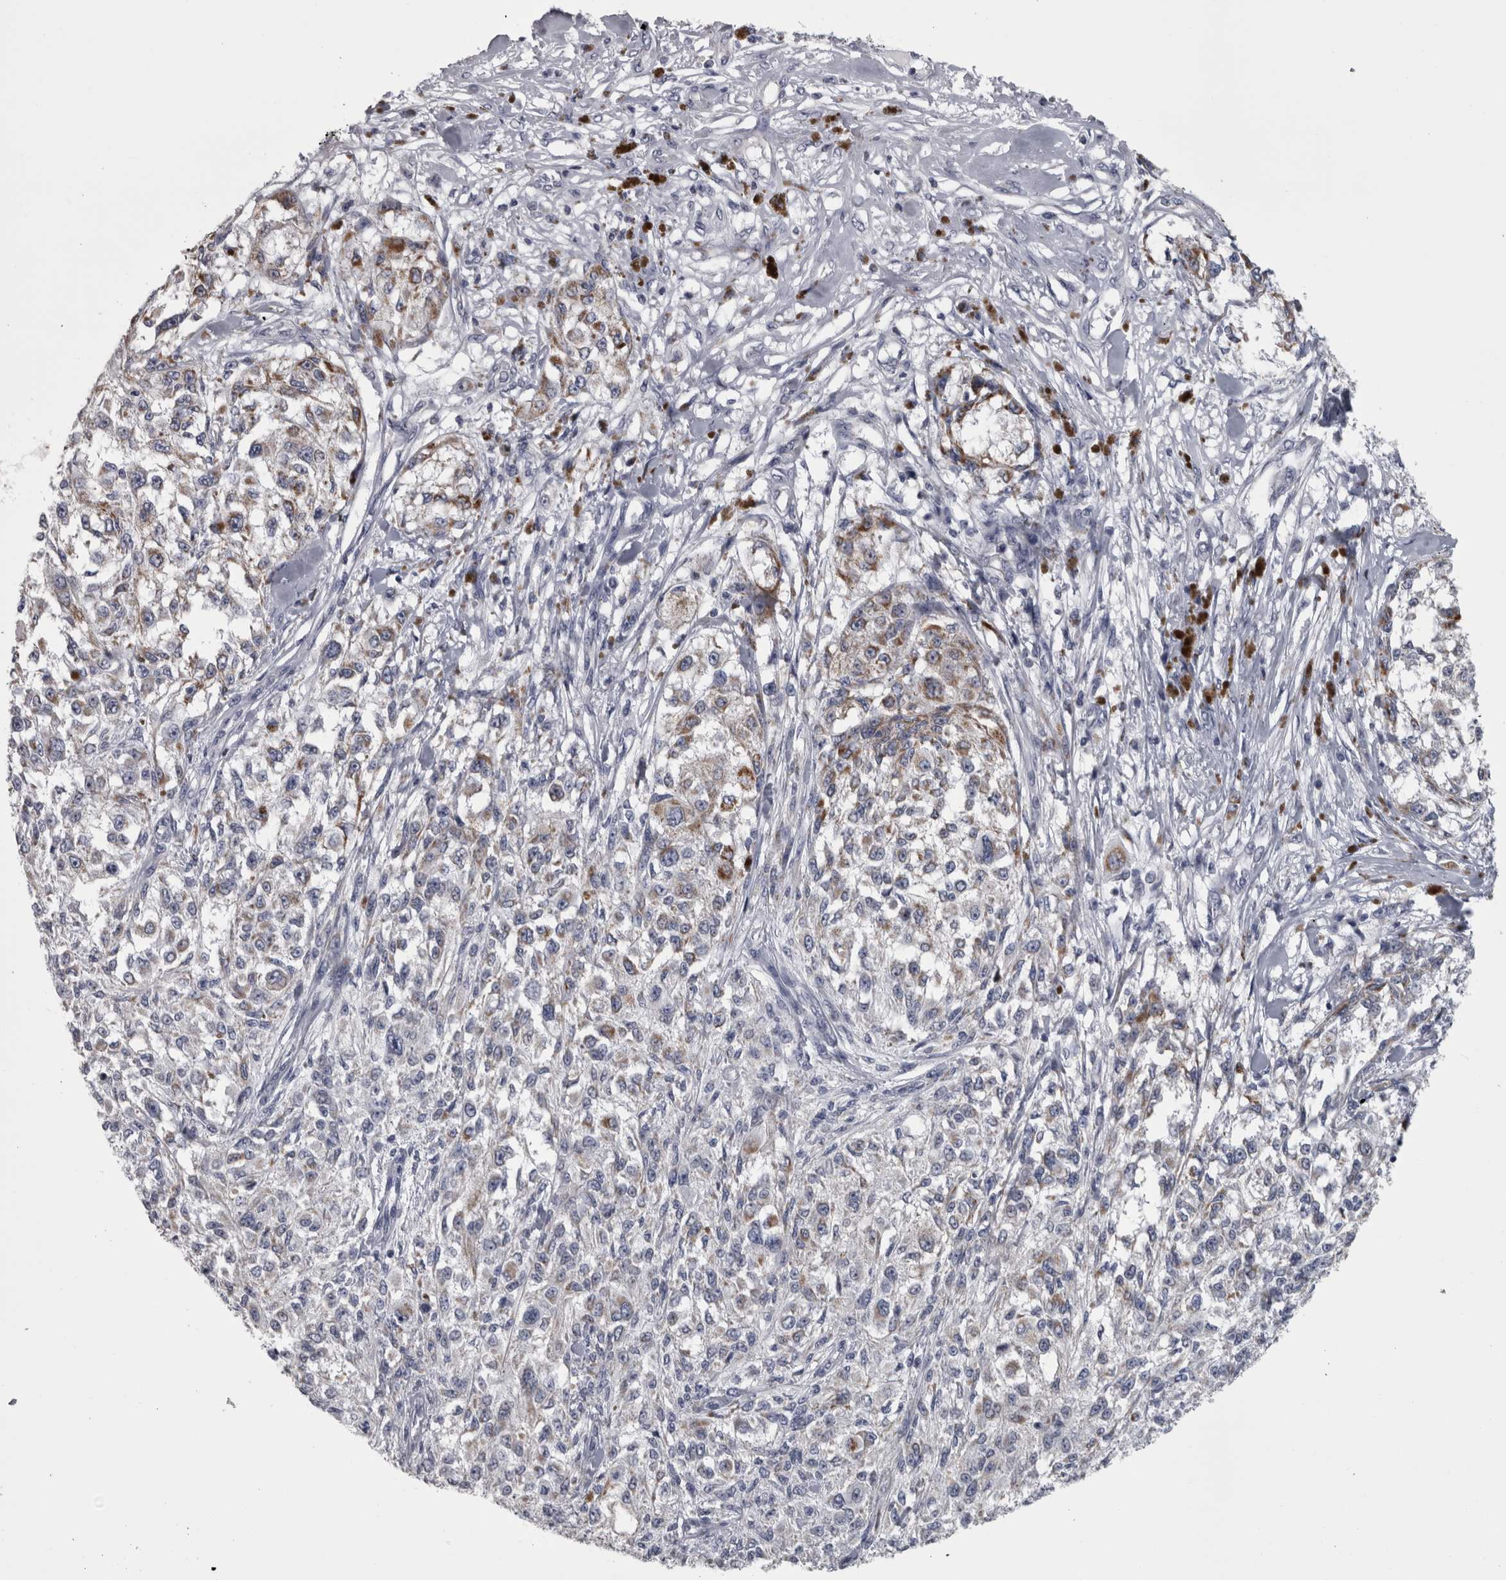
{"staining": {"intensity": "moderate", "quantity": "<25%", "location": "cytoplasmic/membranous"}, "tissue": "melanoma", "cell_type": "Tumor cells", "image_type": "cancer", "snomed": [{"axis": "morphology", "description": "Necrosis, NOS"}, {"axis": "morphology", "description": "Malignant melanoma, NOS"}, {"axis": "topography", "description": "Skin"}], "caption": "This is an image of IHC staining of melanoma, which shows moderate positivity in the cytoplasmic/membranous of tumor cells.", "gene": "DBT", "patient": {"sex": "female", "age": 87}}